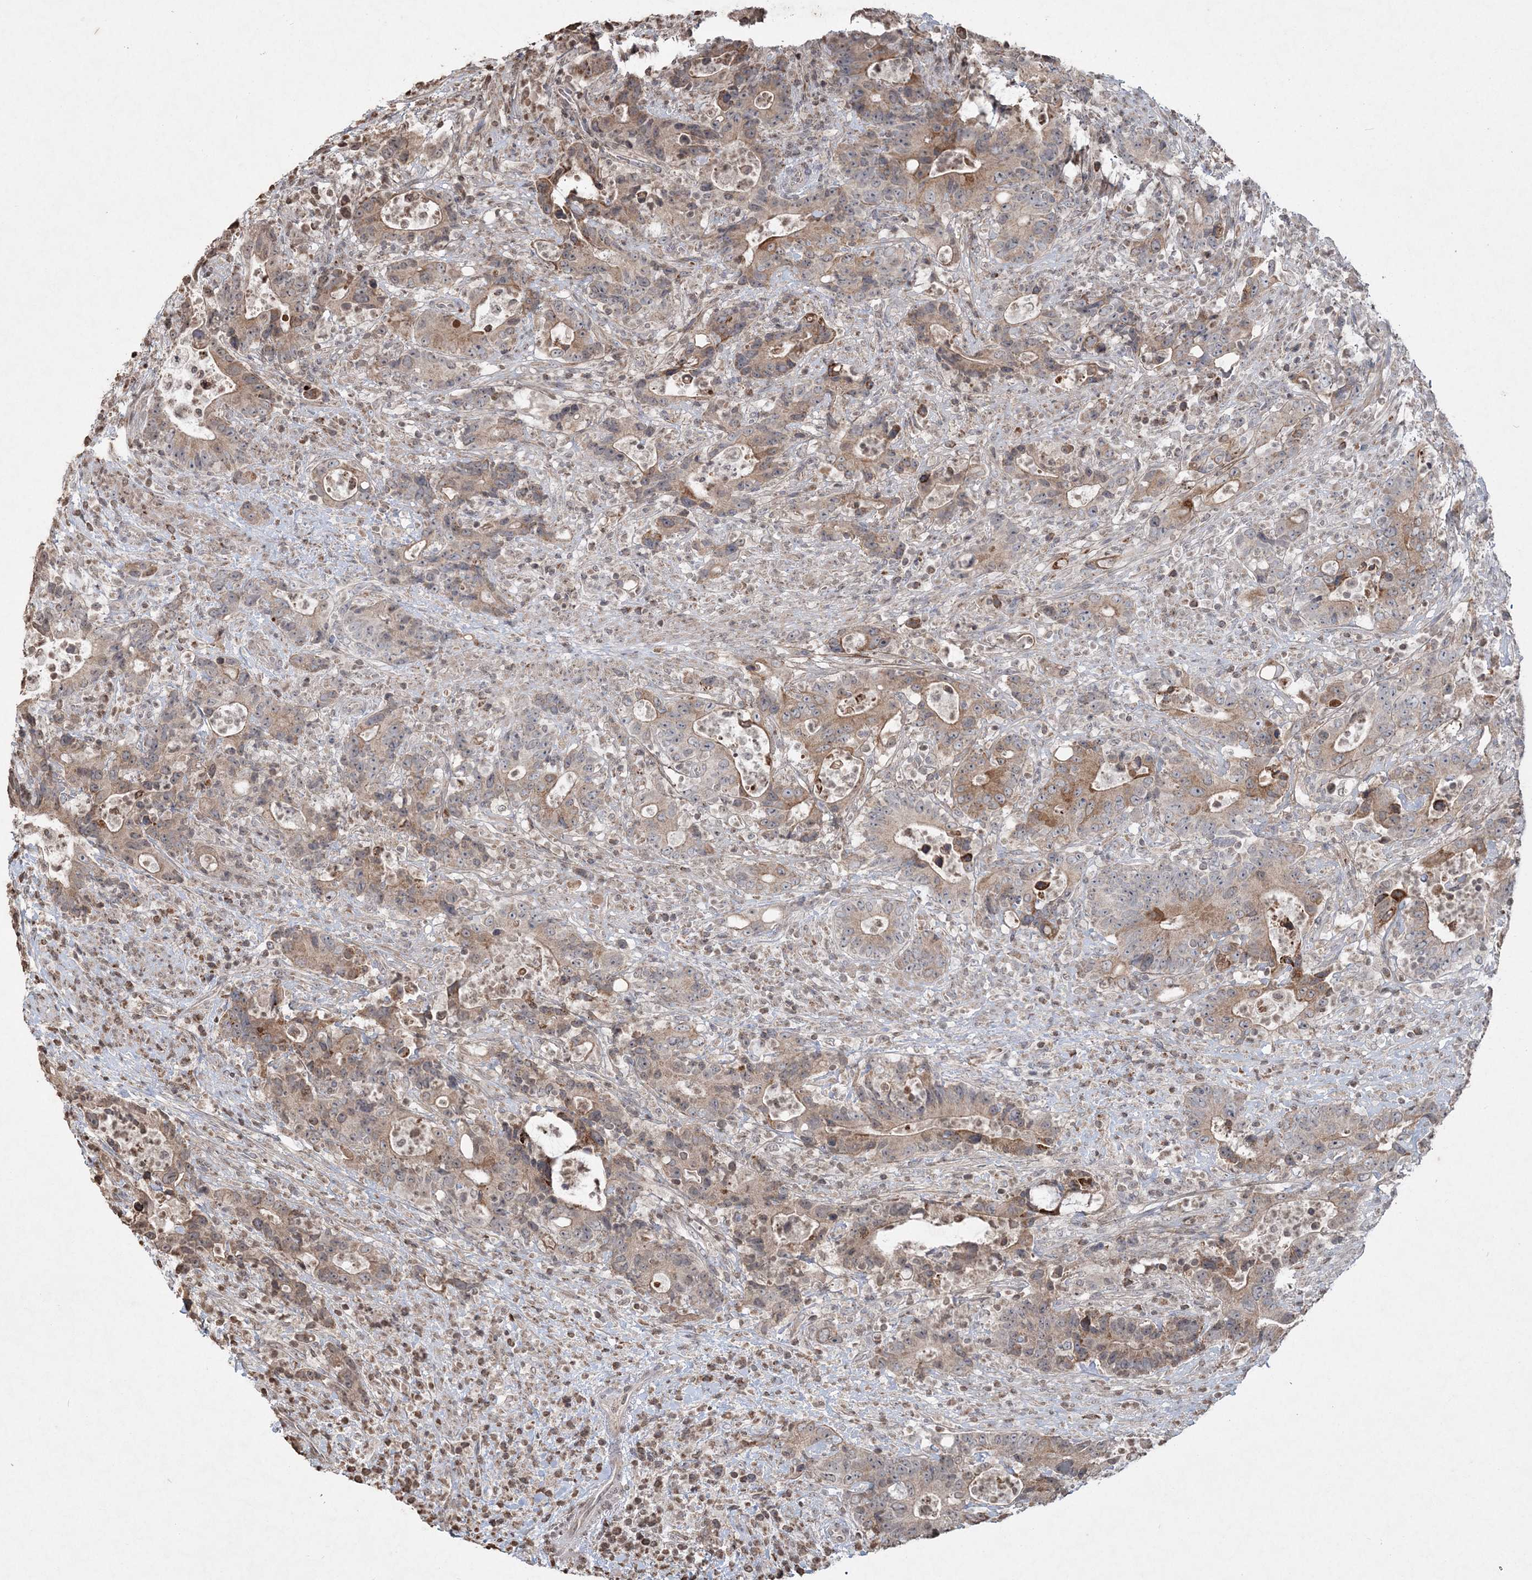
{"staining": {"intensity": "moderate", "quantity": "25%-75%", "location": "cytoplasmic/membranous"}, "tissue": "colorectal cancer", "cell_type": "Tumor cells", "image_type": "cancer", "snomed": [{"axis": "morphology", "description": "Adenocarcinoma, NOS"}, {"axis": "topography", "description": "Colon"}], "caption": "Moderate cytoplasmic/membranous staining is identified in about 25%-75% of tumor cells in colorectal cancer.", "gene": "TTC7A", "patient": {"sex": "female", "age": 75}}